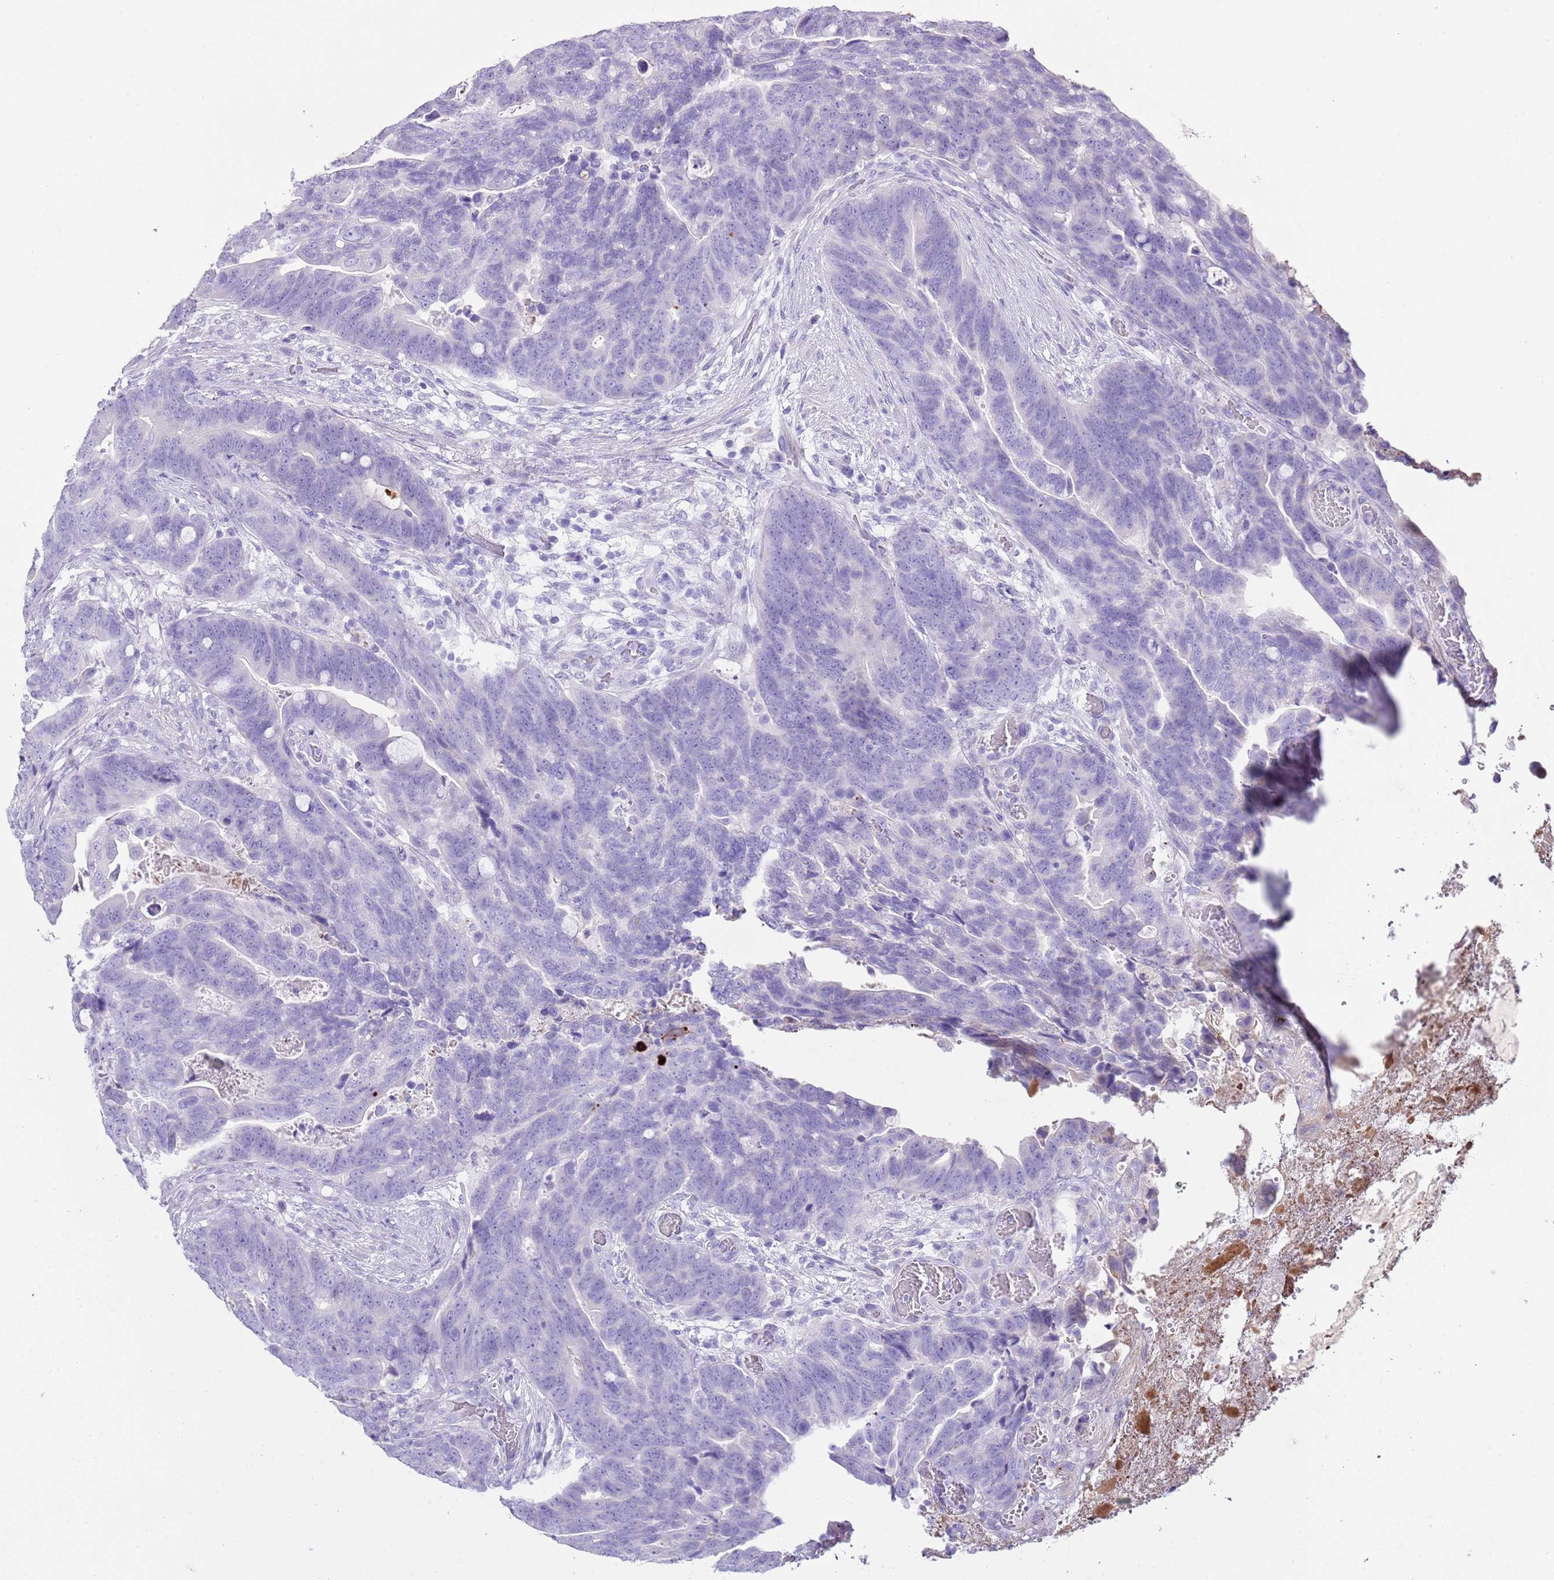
{"staining": {"intensity": "negative", "quantity": "none", "location": "none"}, "tissue": "colorectal cancer", "cell_type": "Tumor cells", "image_type": "cancer", "snomed": [{"axis": "morphology", "description": "Adenocarcinoma, NOS"}, {"axis": "topography", "description": "Colon"}], "caption": "The photomicrograph demonstrates no staining of tumor cells in adenocarcinoma (colorectal).", "gene": "ABHD17C", "patient": {"sex": "female", "age": 82}}